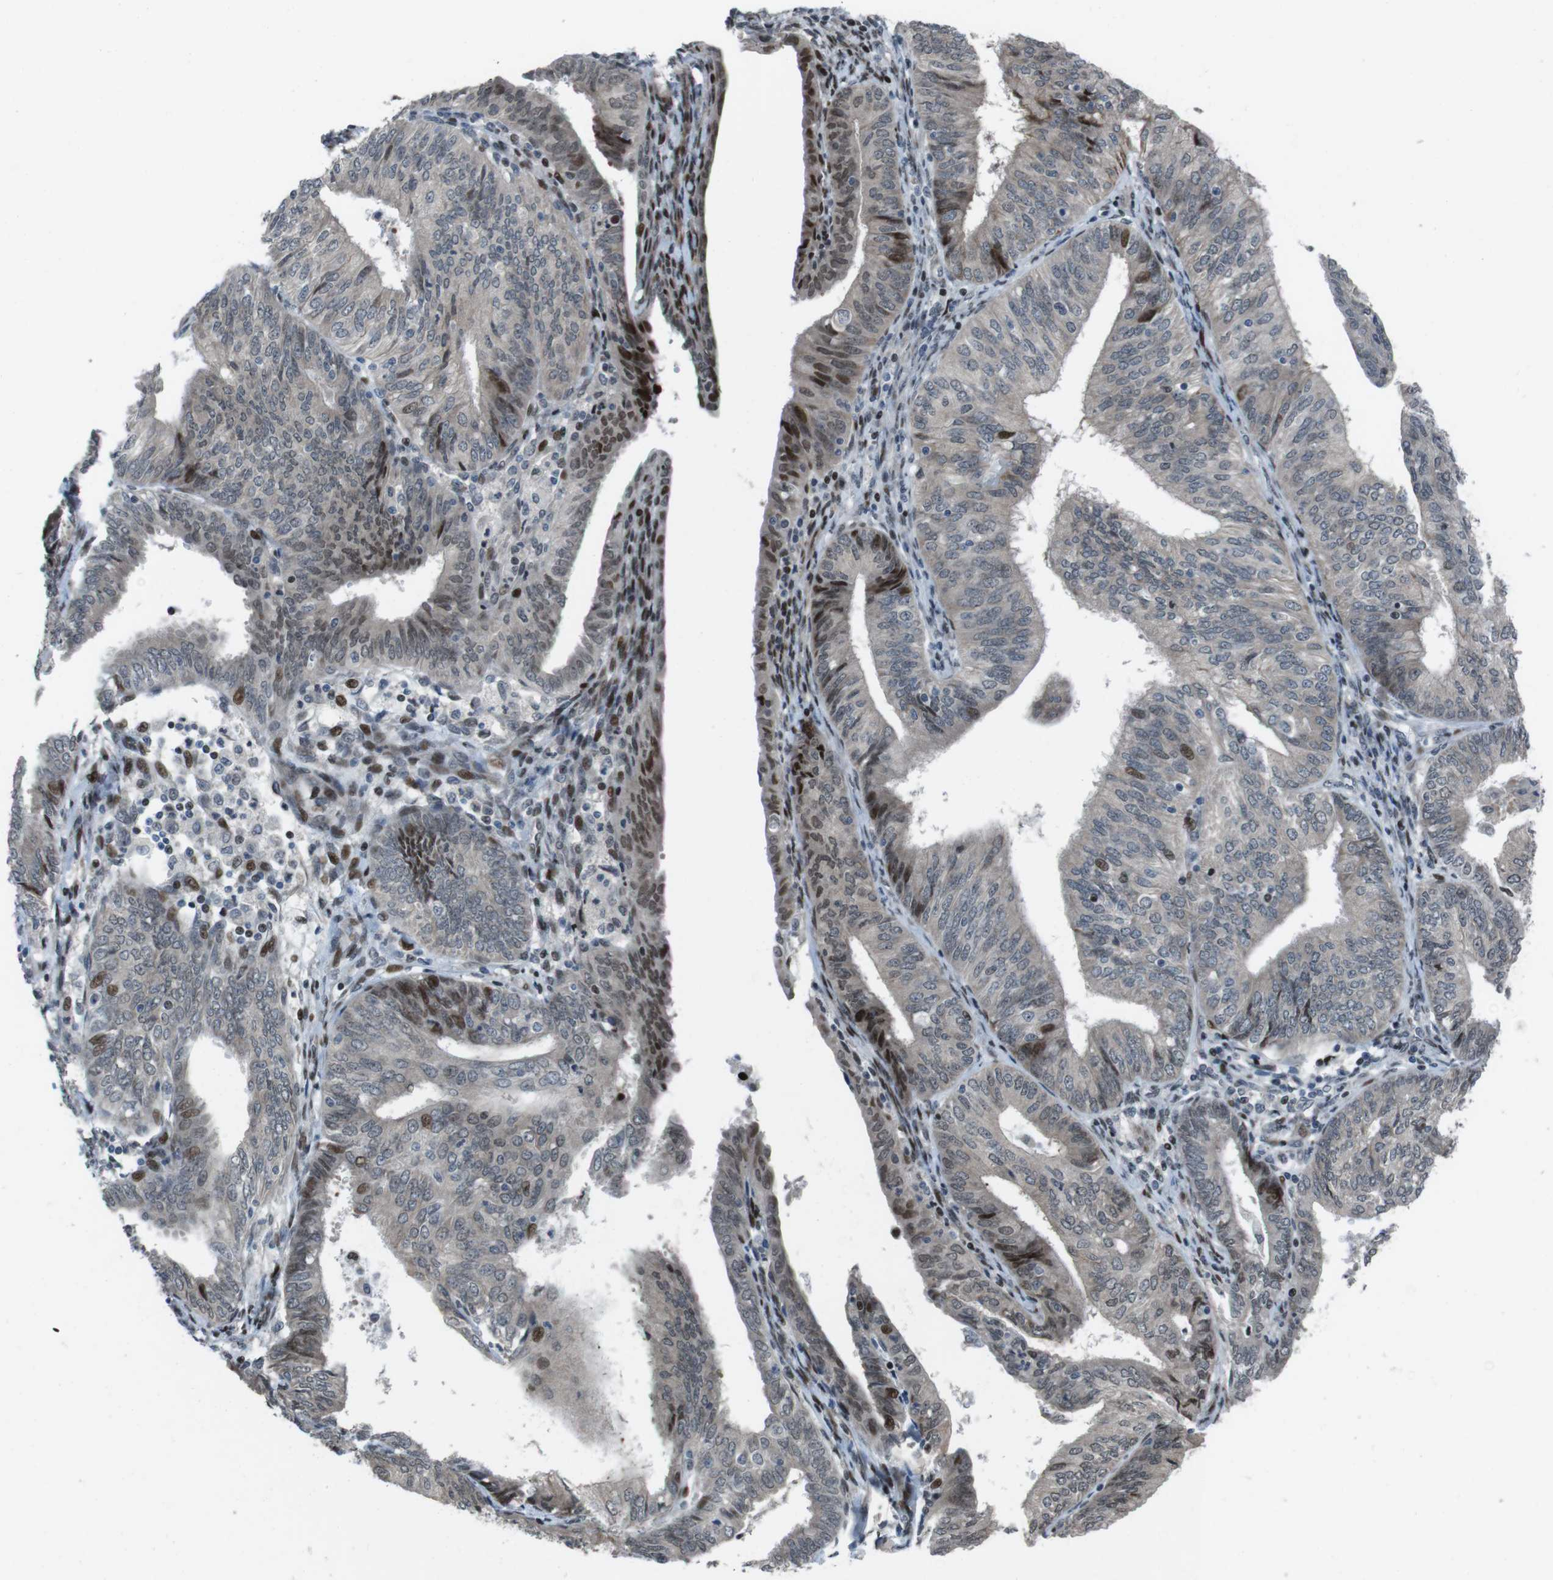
{"staining": {"intensity": "strong", "quantity": "<25%", "location": "nuclear"}, "tissue": "endometrial cancer", "cell_type": "Tumor cells", "image_type": "cancer", "snomed": [{"axis": "morphology", "description": "Adenocarcinoma, NOS"}, {"axis": "topography", "description": "Endometrium"}], "caption": "Tumor cells display strong nuclear positivity in about <25% of cells in endometrial cancer.", "gene": "PBRM1", "patient": {"sex": "female", "age": 58}}